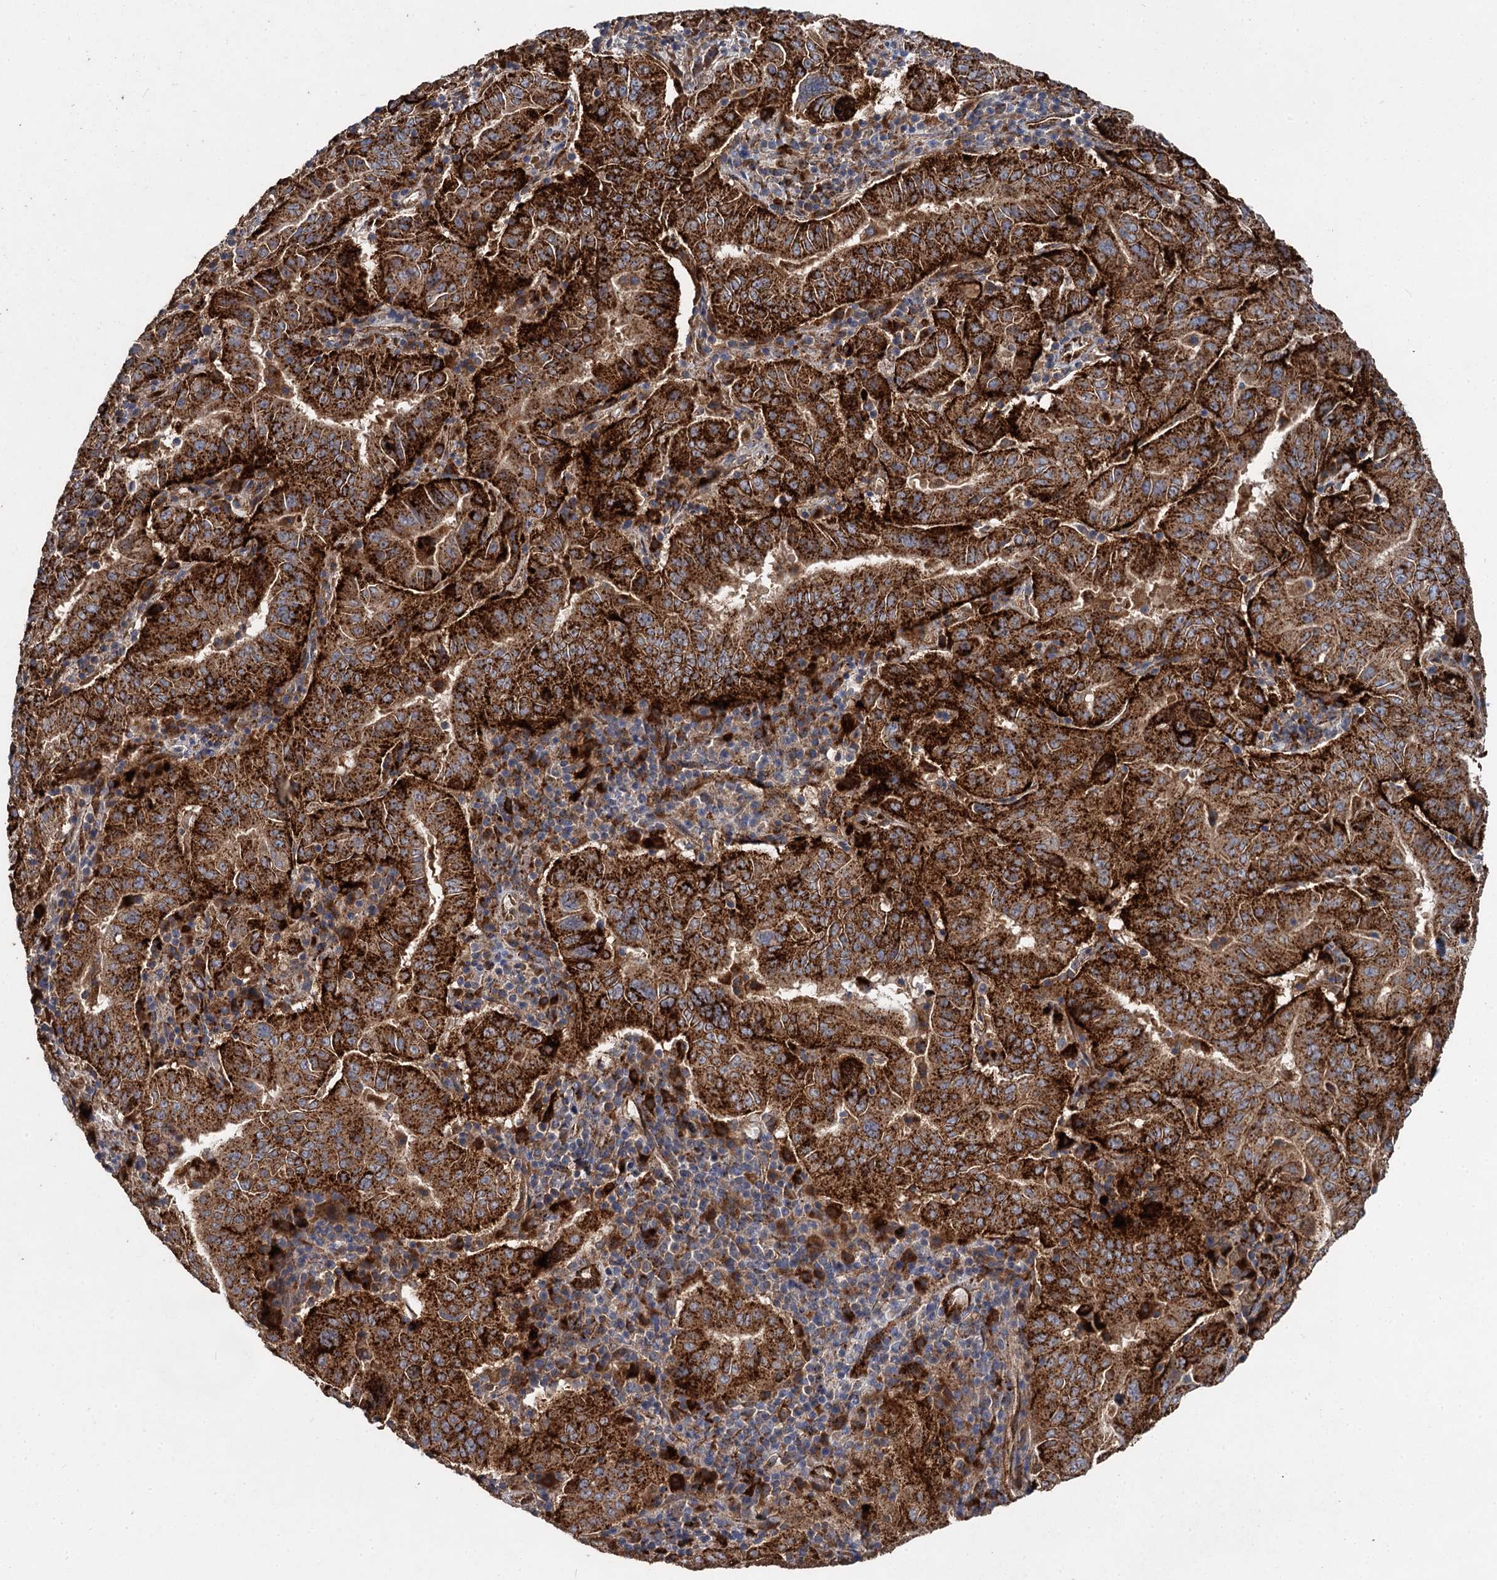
{"staining": {"intensity": "strong", "quantity": ">75%", "location": "cytoplasmic/membranous"}, "tissue": "pancreatic cancer", "cell_type": "Tumor cells", "image_type": "cancer", "snomed": [{"axis": "morphology", "description": "Adenocarcinoma, NOS"}, {"axis": "topography", "description": "Pancreas"}], "caption": "Immunohistochemistry (IHC) micrograph of human adenocarcinoma (pancreatic) stained for a protein (brown), which reveals high levels of strong cytoplasmic/membranous expression in approximately >75% of tumor cells.", "gene": "GBA1", "patient": {"sex": "male", "age": 63}}